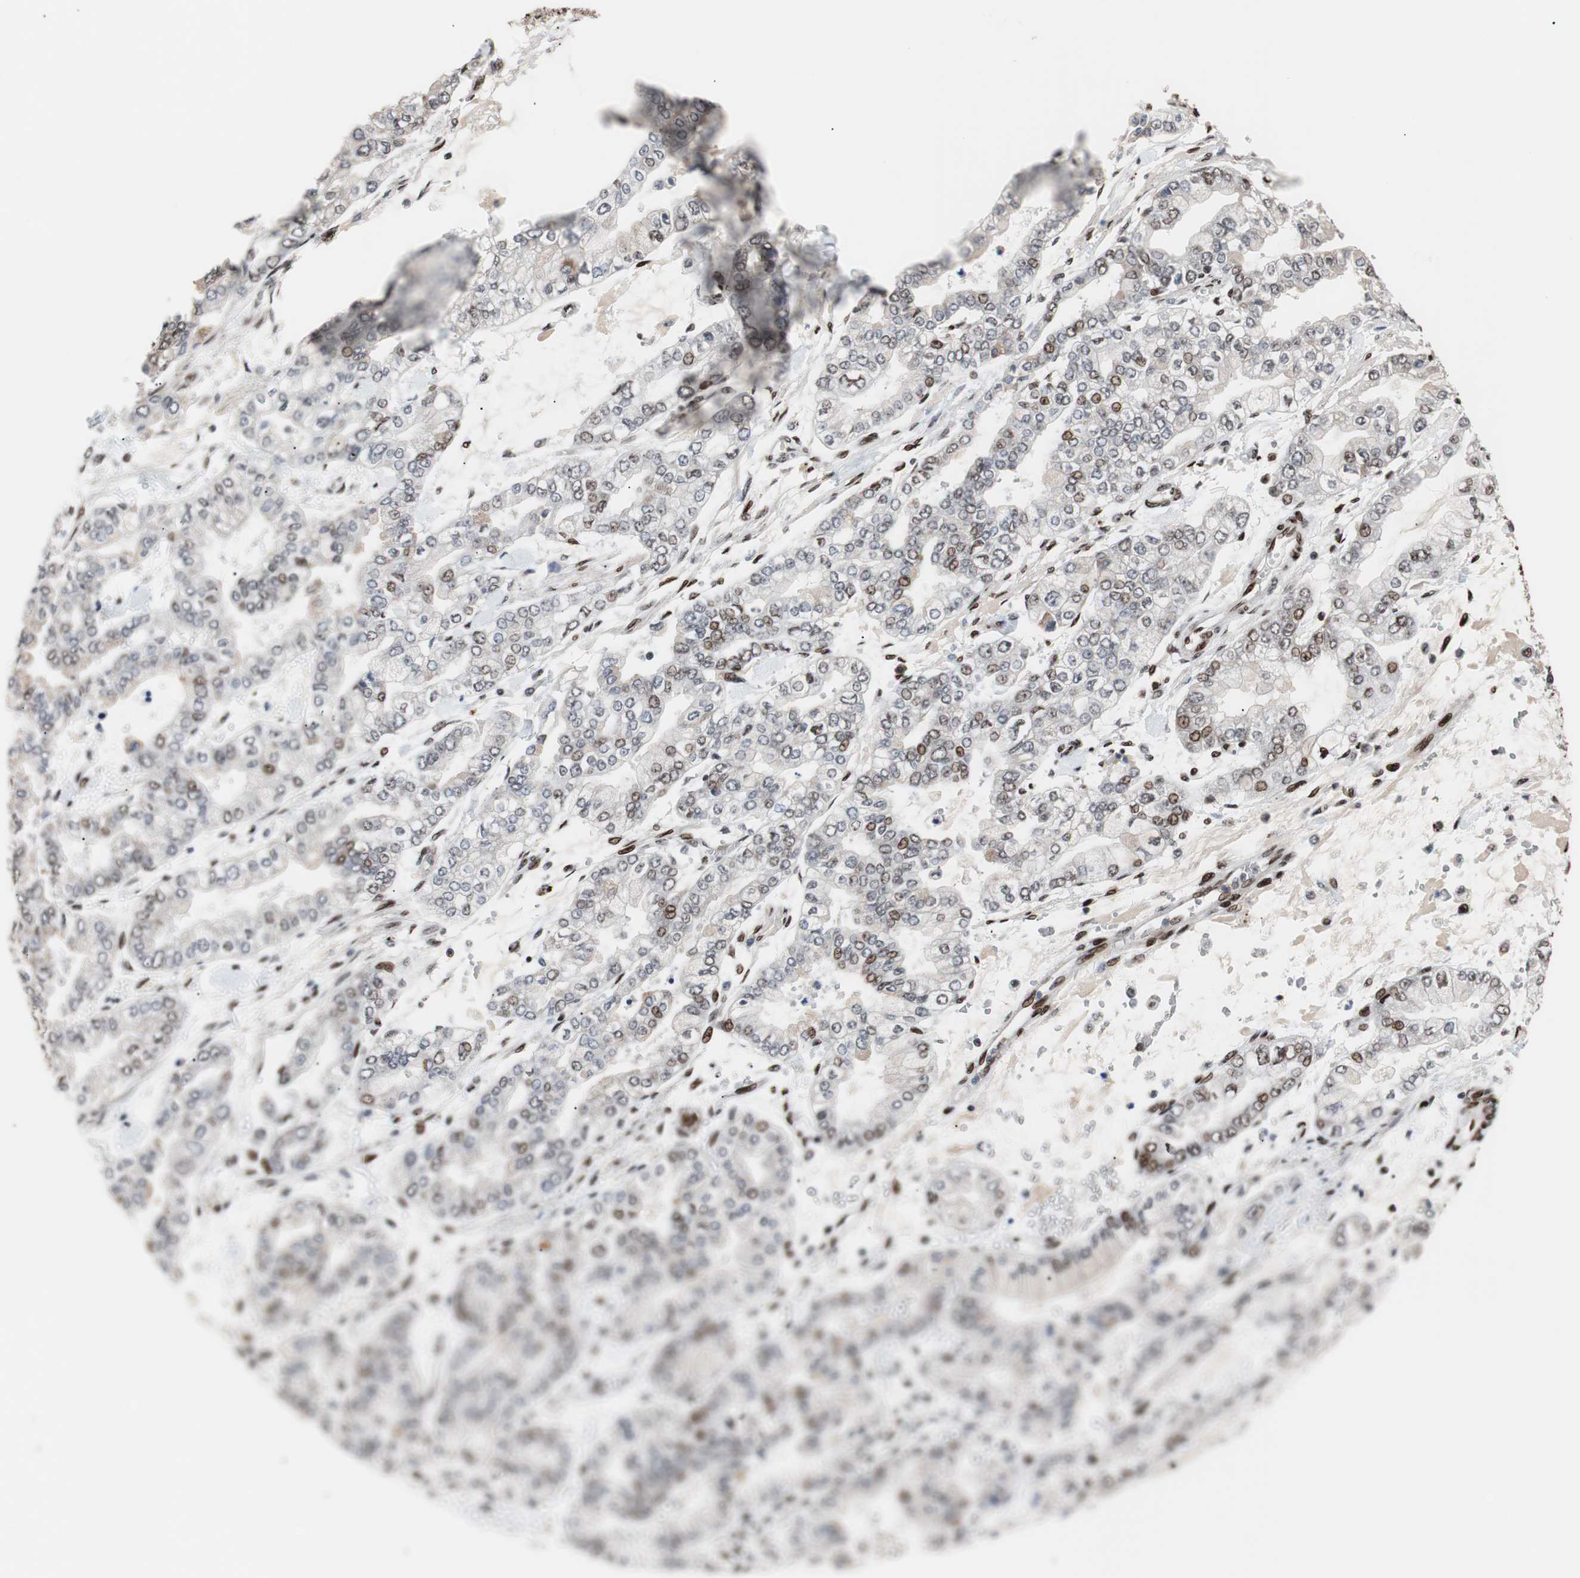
{"staining": {"intensity": "moderate", "quantity": "25%-75%", "location": "nuclear"}, "tissue": "stomach cancer", "cell_type": "Tumor cells", "image_type": "cancer", "snomed": [{"axis": "morphology", "description": "Normal tissue, NOS"}, {"axis": "morphology", "description": "Adenocarcinoma, NOS"}, {"axis": "topography", "description": "Stomach, upper"}, {"axis": "topography", "description": "Stomach"}], "caption": "IHC histopathology image of stomach cancer stained for a protein (brown), which reveals medium levels of moderate nuclear expression in about 25%-75% of tumor cells.", "gene": "NBL1", "patient": {"sex": "male", "age": 76}}